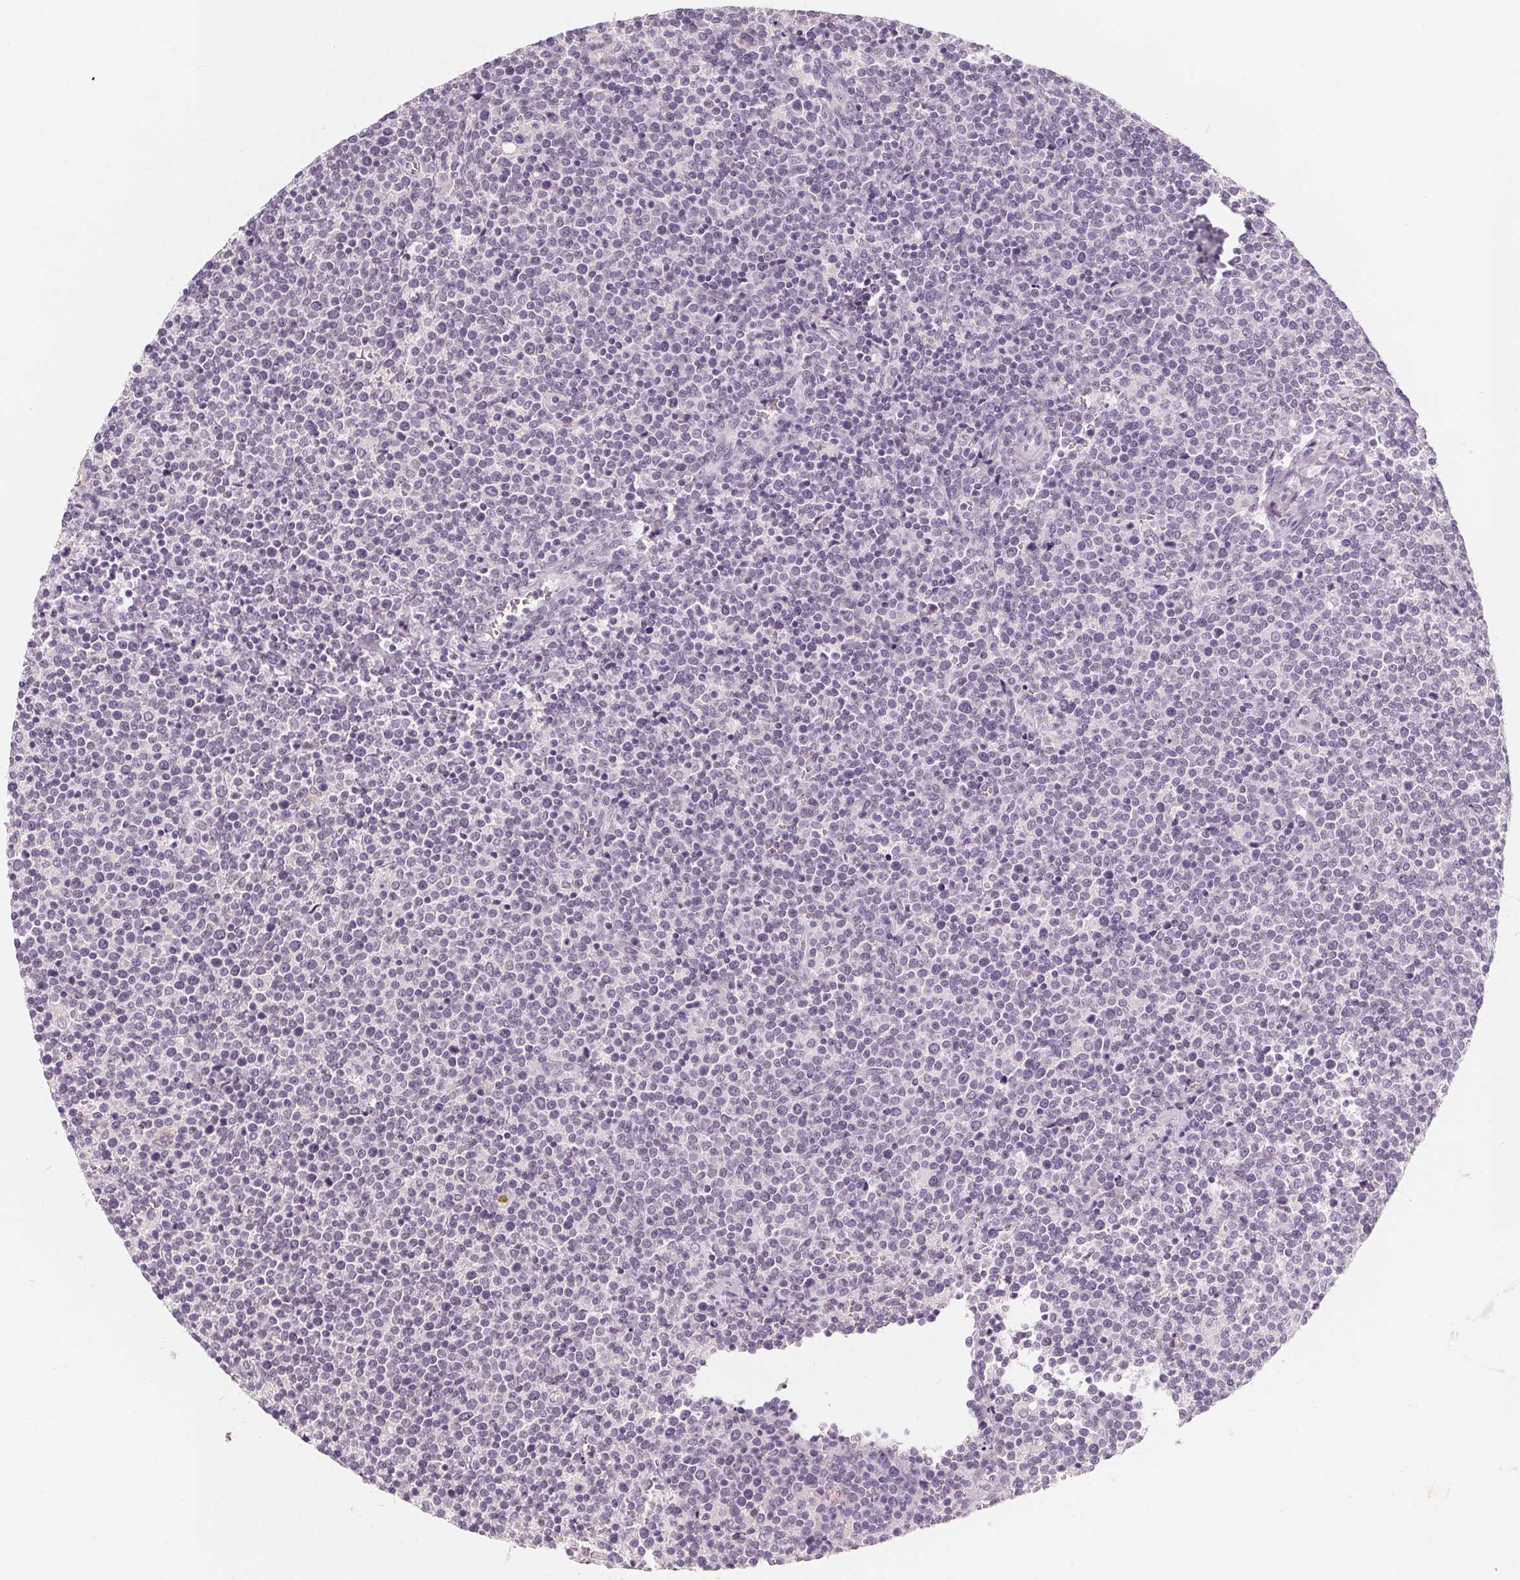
{"staining": {"intensity": "negative", "quantity": "none", "location": "none"}, "tissue": "lymphoma", "cell_type": "Tumor cells", "image_type": "cancer", "snomed": [{"axis": "morphology", "description": "Malignant lymphoma, non-Hodgkin's type, High grade"}, {"axis": "topography", "description": "Lymph node"}], "caption": "Image shows no significant protein positivity in tumor cells of malignant lymphoma, non-Hodgkin's type (high-grade).", "gene": "DBX2", "patient": {"sex": "male", "age": 61}}